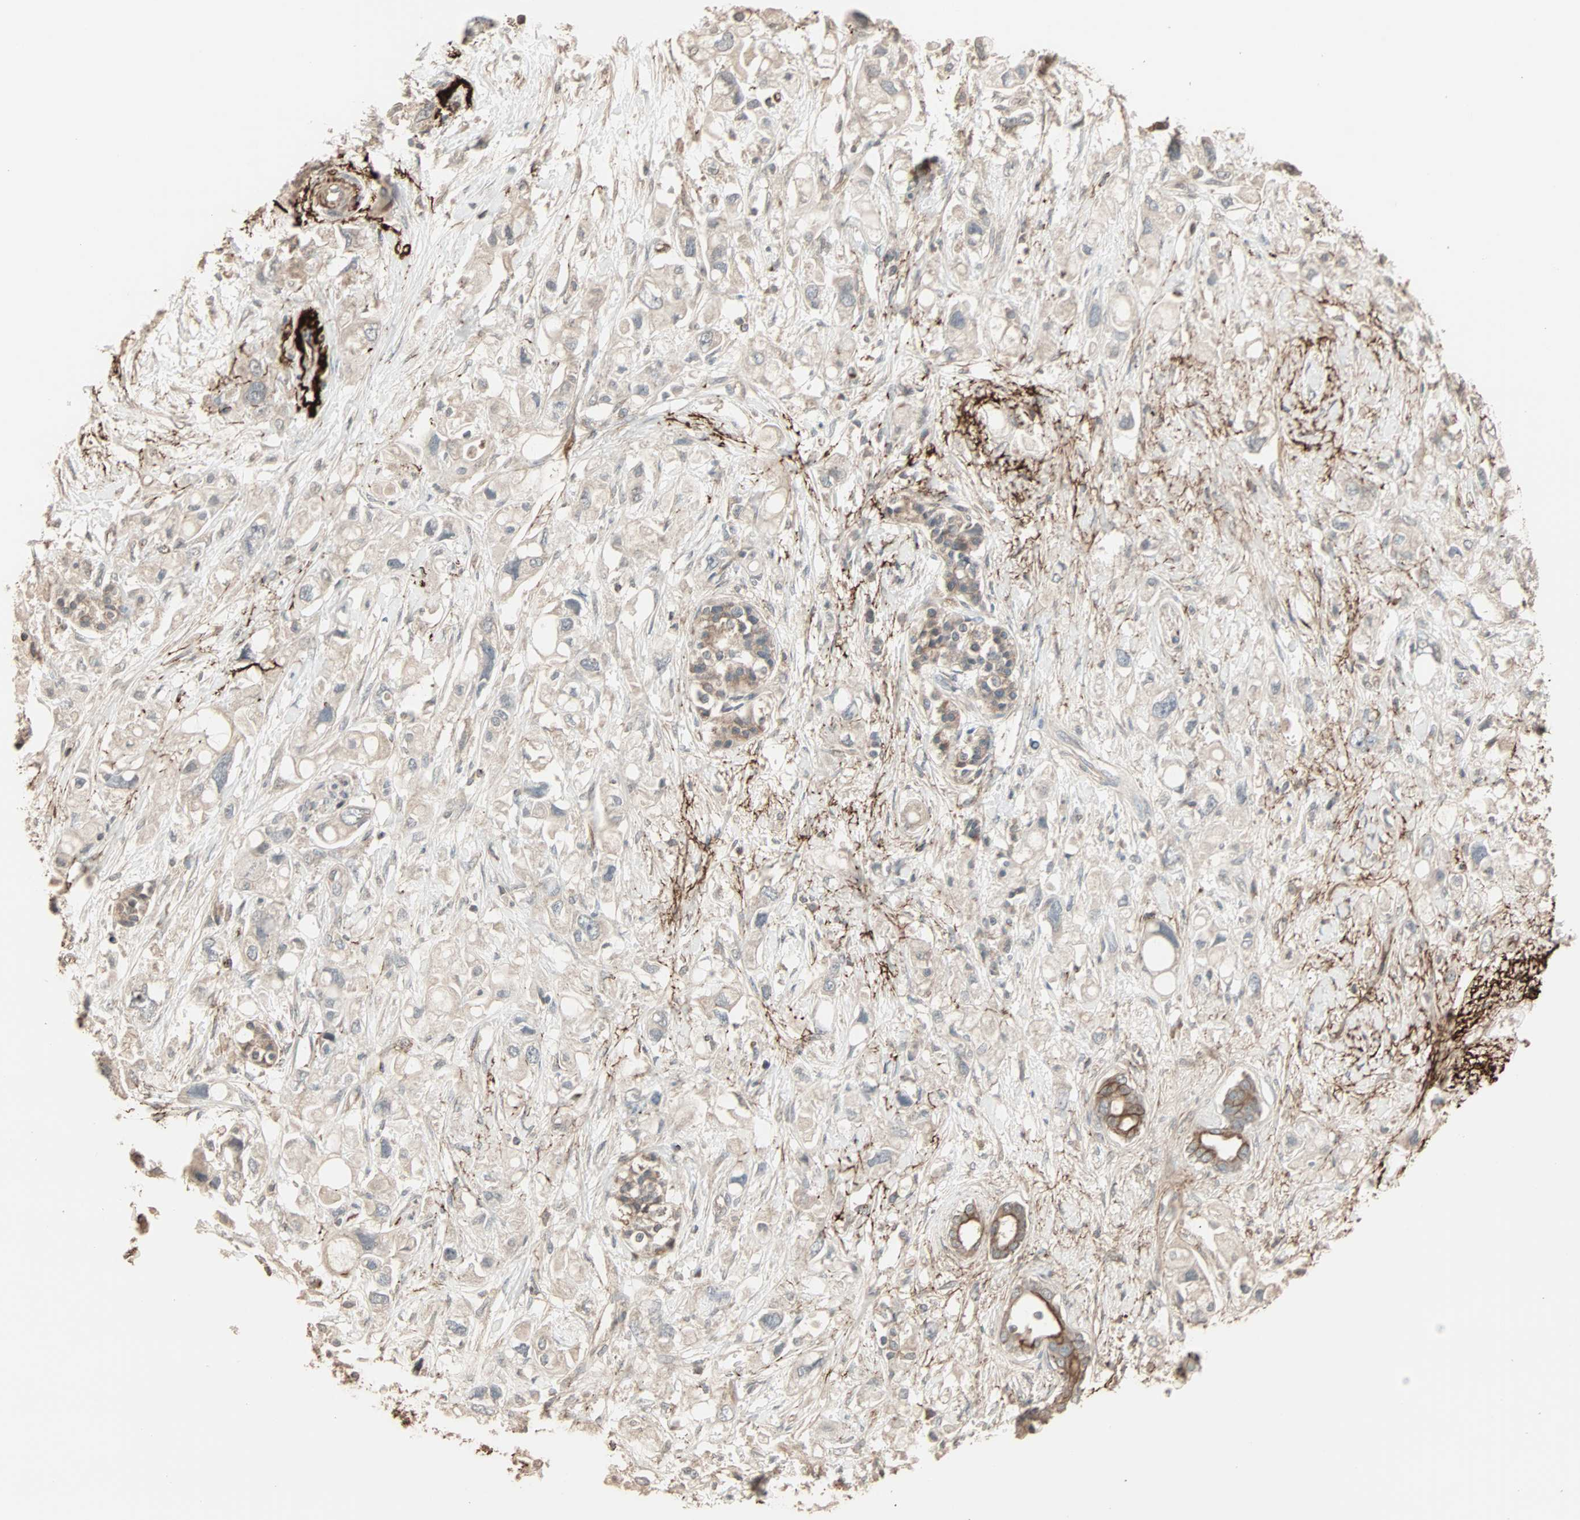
{"staining": {"intensity": "weak", "quantity": ">75%", "location": "cytoplasmic/membranous"}, "tissue": "pancreatic cancer", "cell_type": "Tumor cells", "image_type": "cancer", "snomed": [{"axis": "morphology", "description": "Adenocarcinoma, NOS"}, {"axis": "topography", "description": "Pancreas"}], "caption": "A low amount of weak cytoplasmic/membranous expression is present in approximately >75% of tumor cells in adenocarcinoma (pancreatic) tissue.", "gene": "CALCRL", "patient": {"sex": "female", "age": 56}}